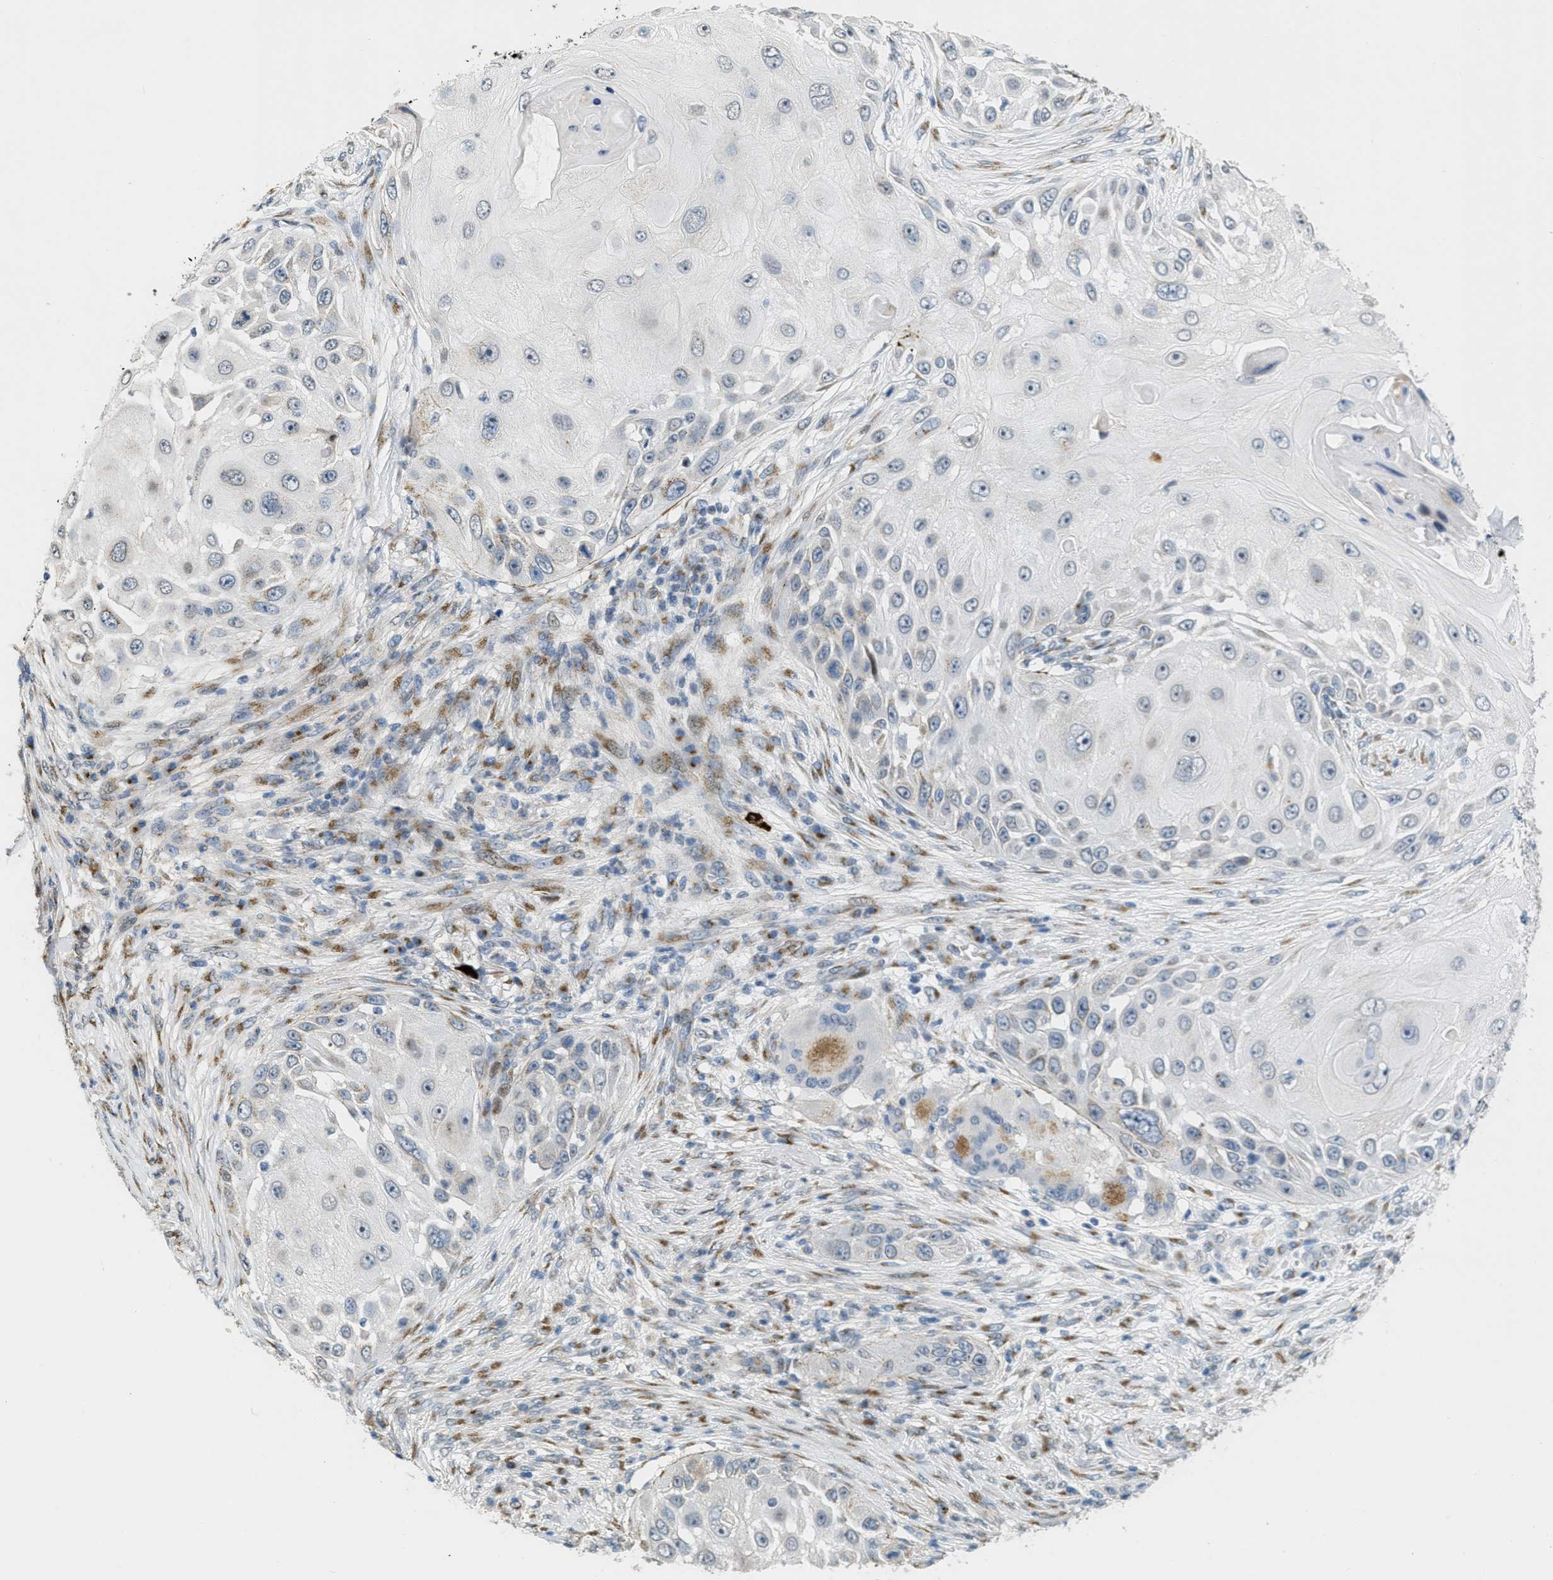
{"staining": {"intensity": "moderate", "quantity": "<25%", "location": "cytoplasmic/membranous"}, "tissue": "skin cancer", "cell_type": "Tumor cells", "image_type": "cancer", "snomed": [{"axis": "morphology", "description": "Squamous cell carcinoma, NOS"}, {"axis": "topography", "description": "Skin"}], "caption": "Immunohistochemistry (IHC) micrograph of neoplastic tissue: skin cancer stained using IHC displays low levels of moderate protein expression localized specifically in the cytoplasmic/membranous of tumor cells, appearing as a cytoplasmic/membranous brown color.", "gene": "ZFPL1", "patient": {"sex": "female", "age": 44}}